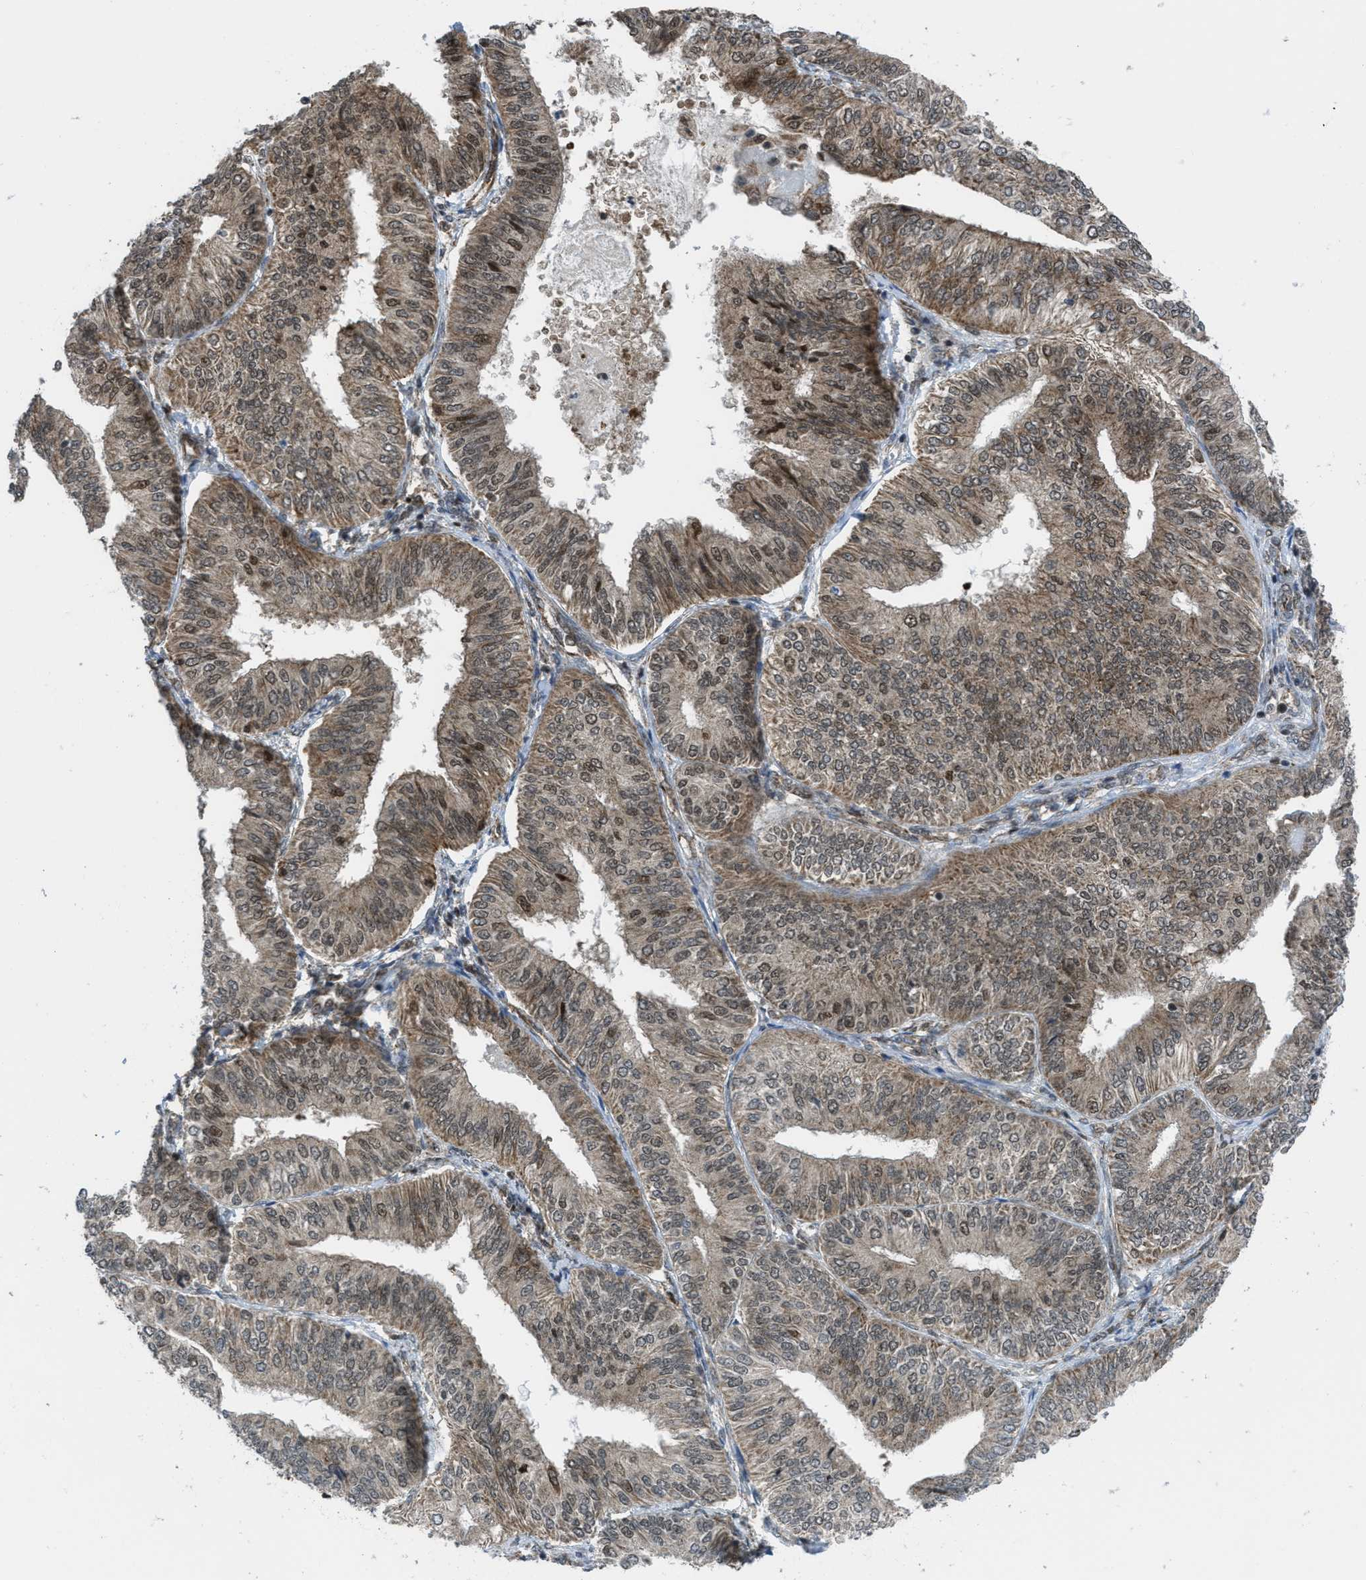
{"staining": {"intensity": "moderate", "quantity": ">75%", "location": "cytoplasmic/membranous,nuclear"}, "tissue": "endometrial cancer", "cell_type": "Tumor cells", "image_type": "cancer", "snomed": [{"axis": "morphology", "description": "Adenocarcinoma, NOS"}, {"axis": "topography", "description": "Endometrium"}], "caption": "Endometrial cancer (adenocarcinoma) was stained to show a protein in brown. There is medium levels of moderate cytoplasmic/membranous and nuclear expression in about >75% of tumor cells.", "gene": "TNPO1", "patient": {"sex": "female", "age": 58}}